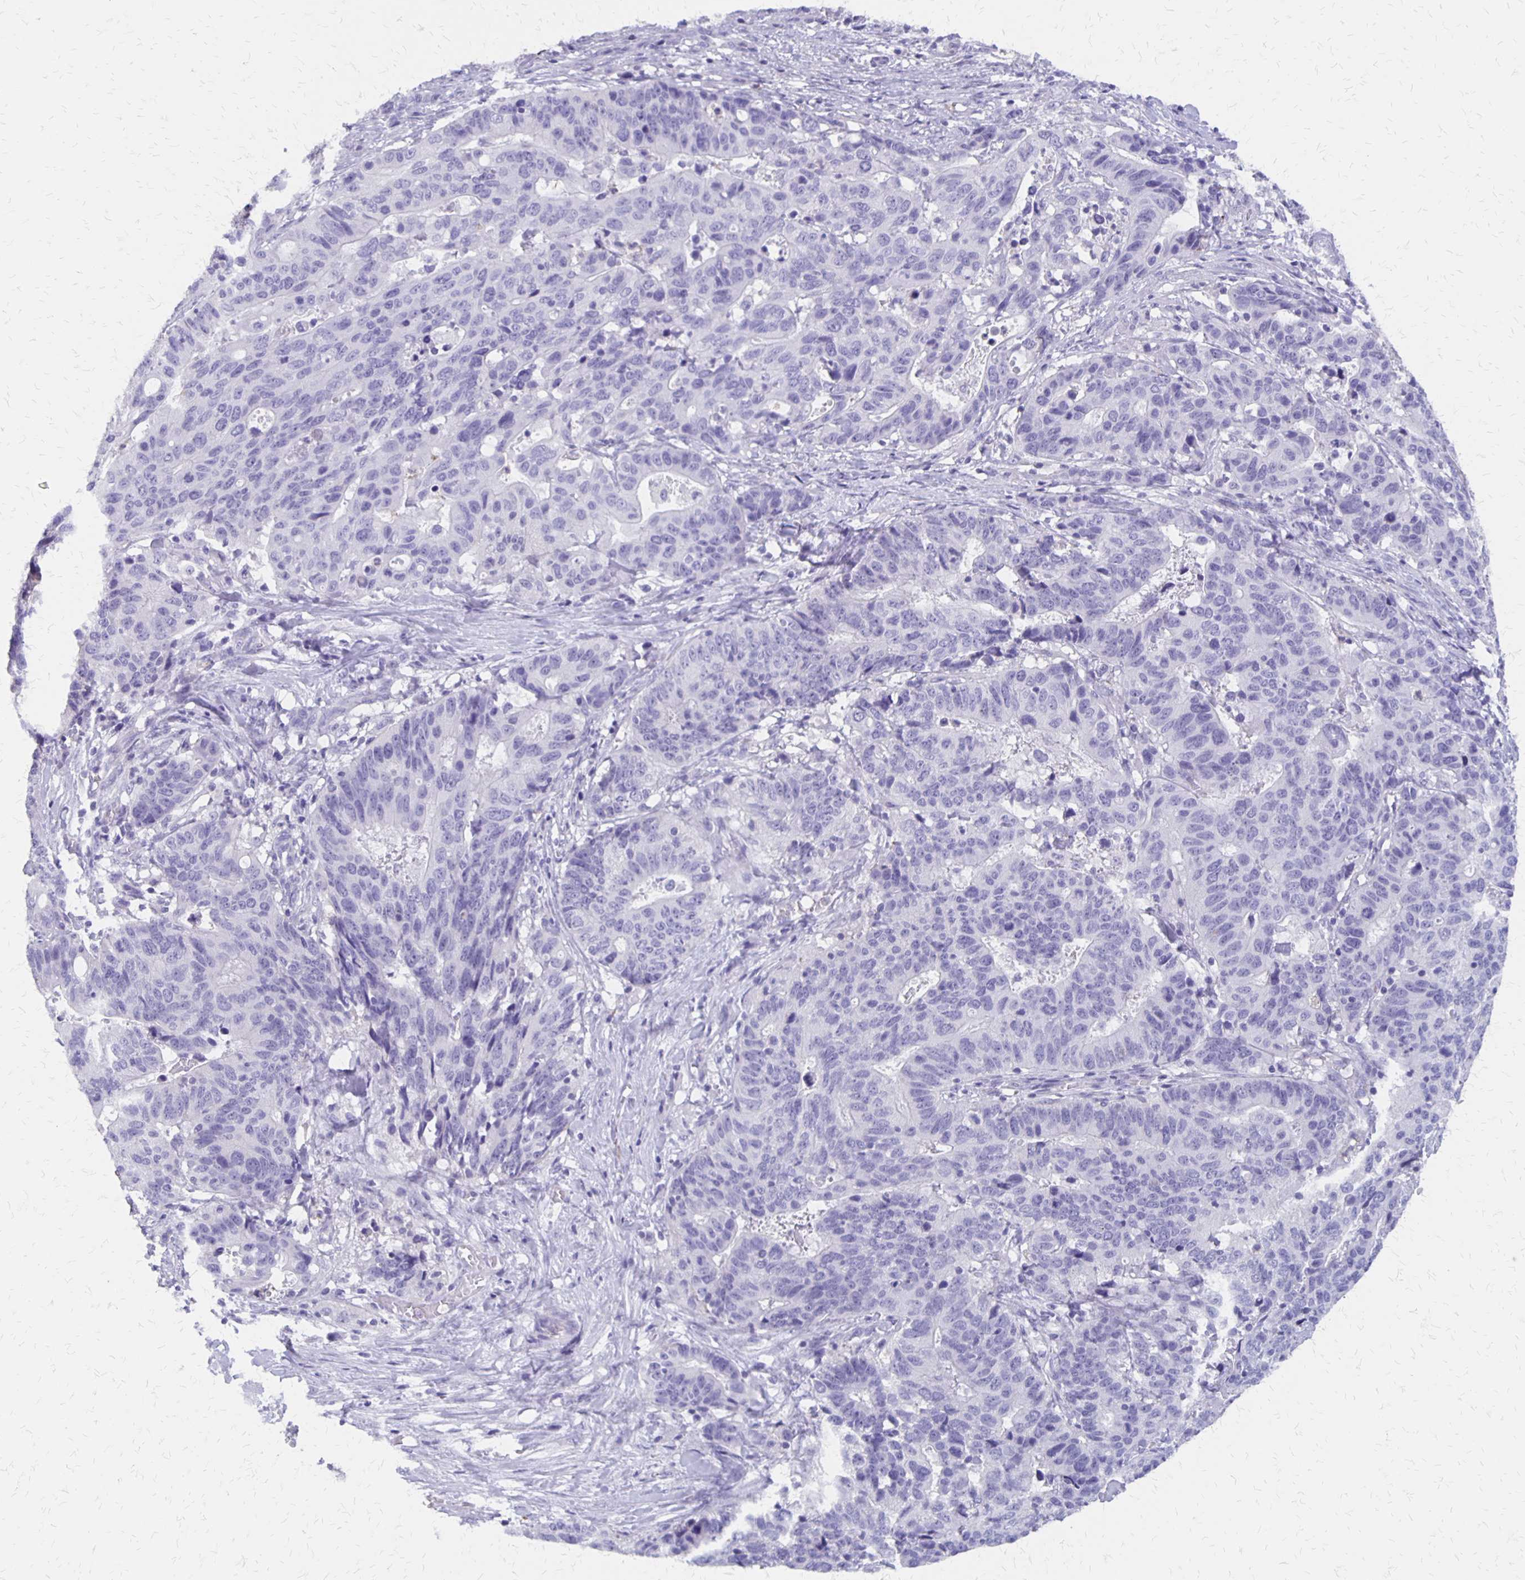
{"staining": {"intensity": "negative", "quantity": "none", "location": "none"}, "tissue": "stomach cancer", "cell_type": "Tumor cells", "image_type": "cancer", "snomed": [{"axis": "morphology", "description": "Adenocarcinoma, NOS"}, {"axis": "topography", "description": "Stomach, upper"}], "caption": "Image shows no significant protein expression in tumor cells of adenocarcinoma (stomach).", "gene": "SEPTIN5", "patient": {"sex": "female", "age": 67}}